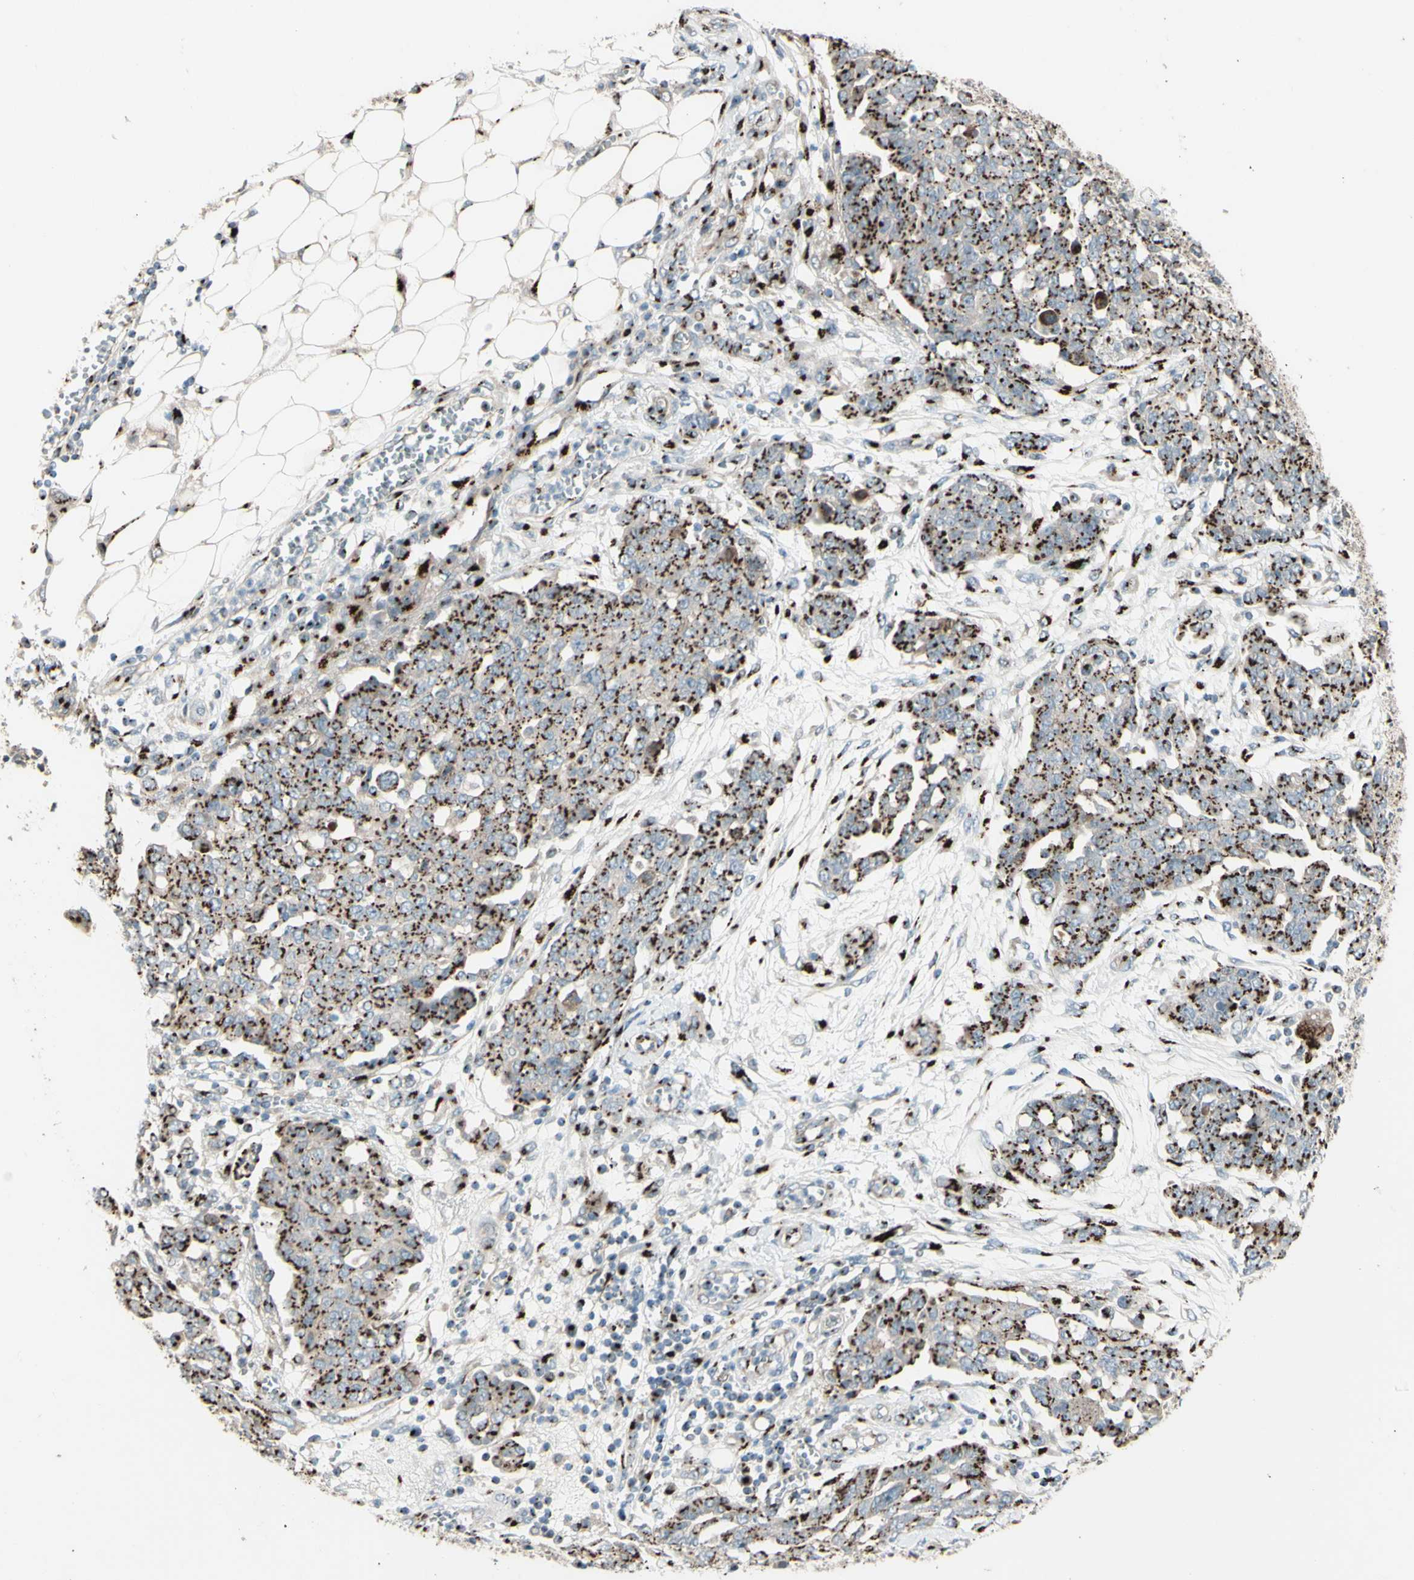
{"staining": {"intensity": "moderate", "quantity": ">75%", "location": "cytoplasmic/membranous"}, "tissue": "ovarian cancer", "cell_type": "Tumor cells", "image_type": "cancer", "snomed": [{"axis": "morphology", "description": "Cystadenocarcinoma, serous, NOS"}, {"axis": "topography", "description": "Soft tissue"}, {"axis": "topography", "description": "Ovary"}], "caption": "Ovarian cancer was stained to show a protein in brown. There is medium levels of moderate cytoplasmic/membranous expression in about >75% of tumor cells.", "gene": "BPNT2", "patient": {"sex": "female", "age": 57}}